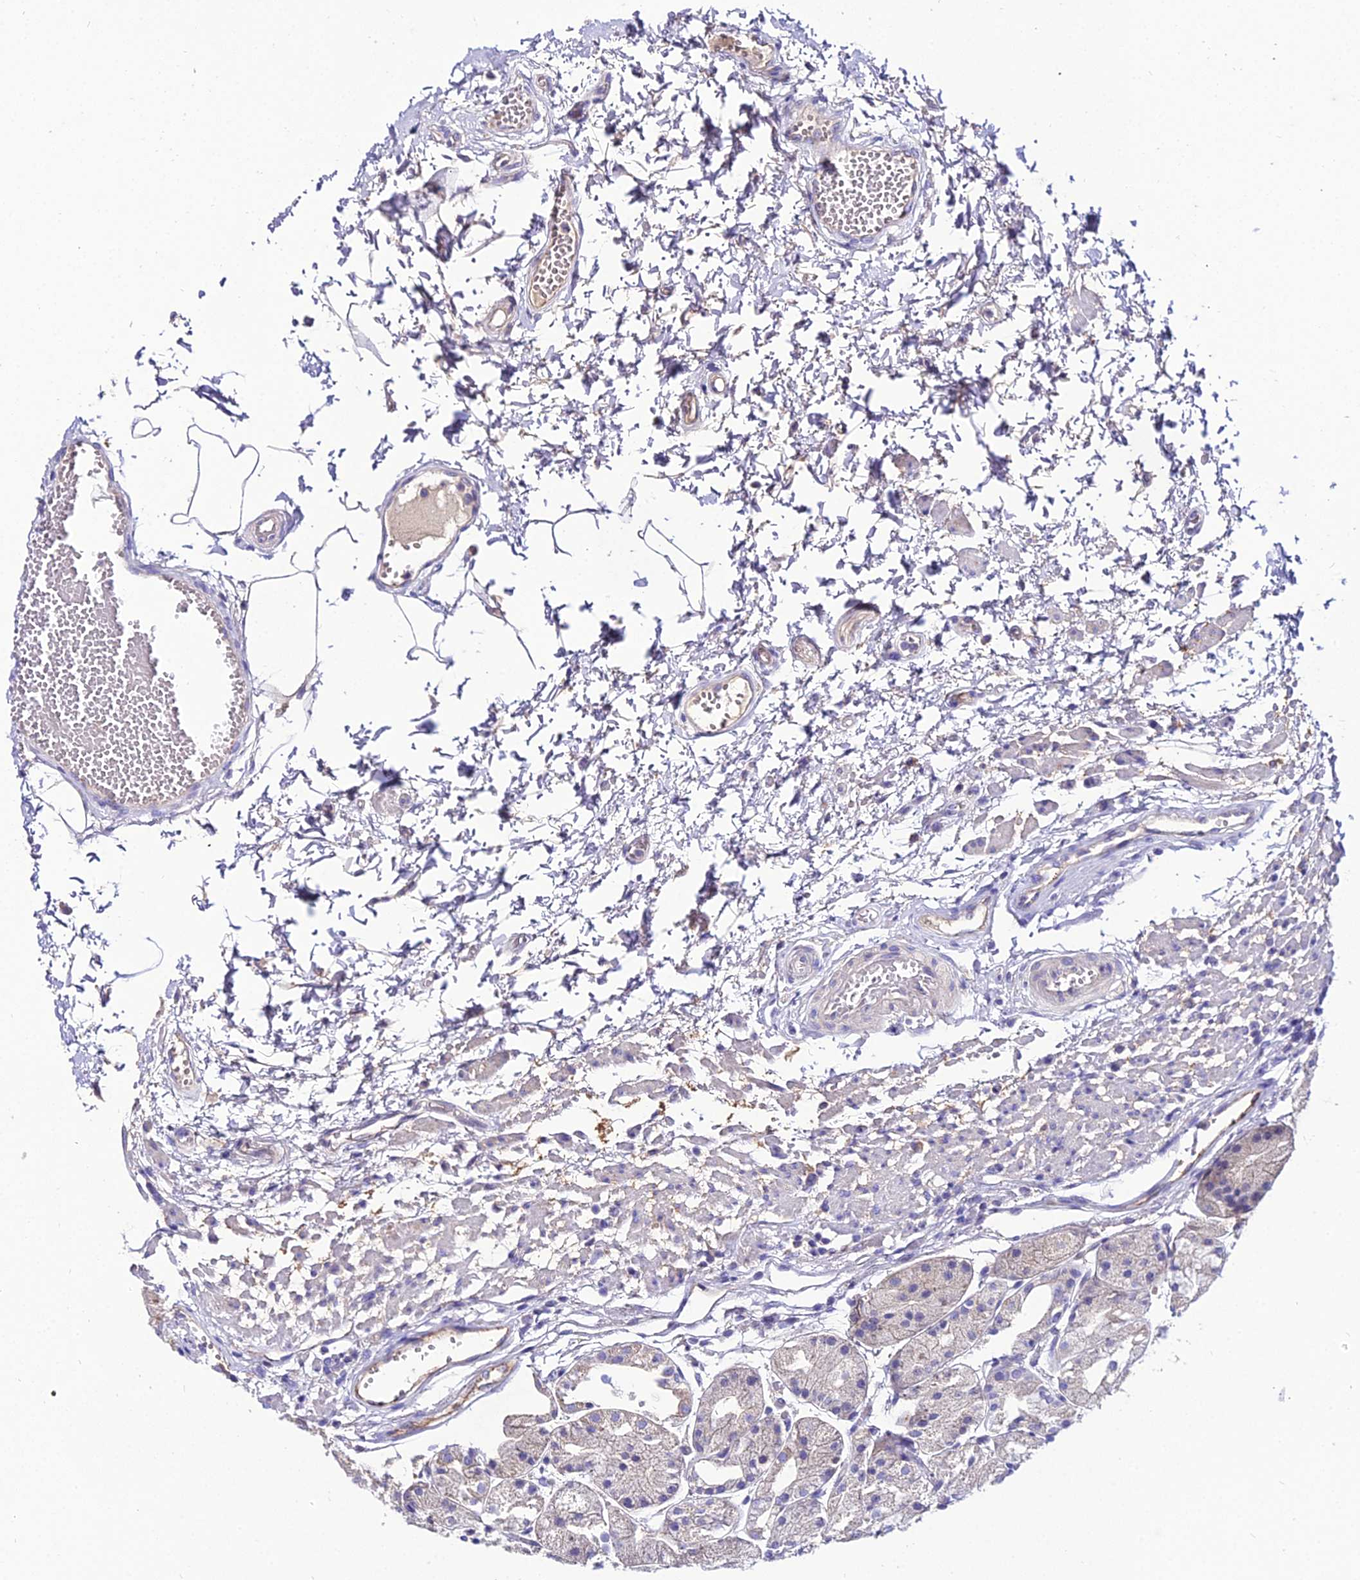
{"staining": {"intensity": "moderate", "quantity": "25%-75%", "location": "cytoplasmic/membranous"}, "tissue": "stomach", "cell_type": "Glandular cells", "image_type": "normal", "snomed": [{"axis": "morphology", "description": "Normal tissue, NOS"}, {"axis": "topography", "description": "Stomach, upper"}], "caption": "About 25%-75% of glandular cells in normal stomach show moderate cytoplasmic/membranous protein staining as visualized by brown immunohistochemical staining.", "gene": "SHQ1", "patient": {"sex": "male", "age": 72}}